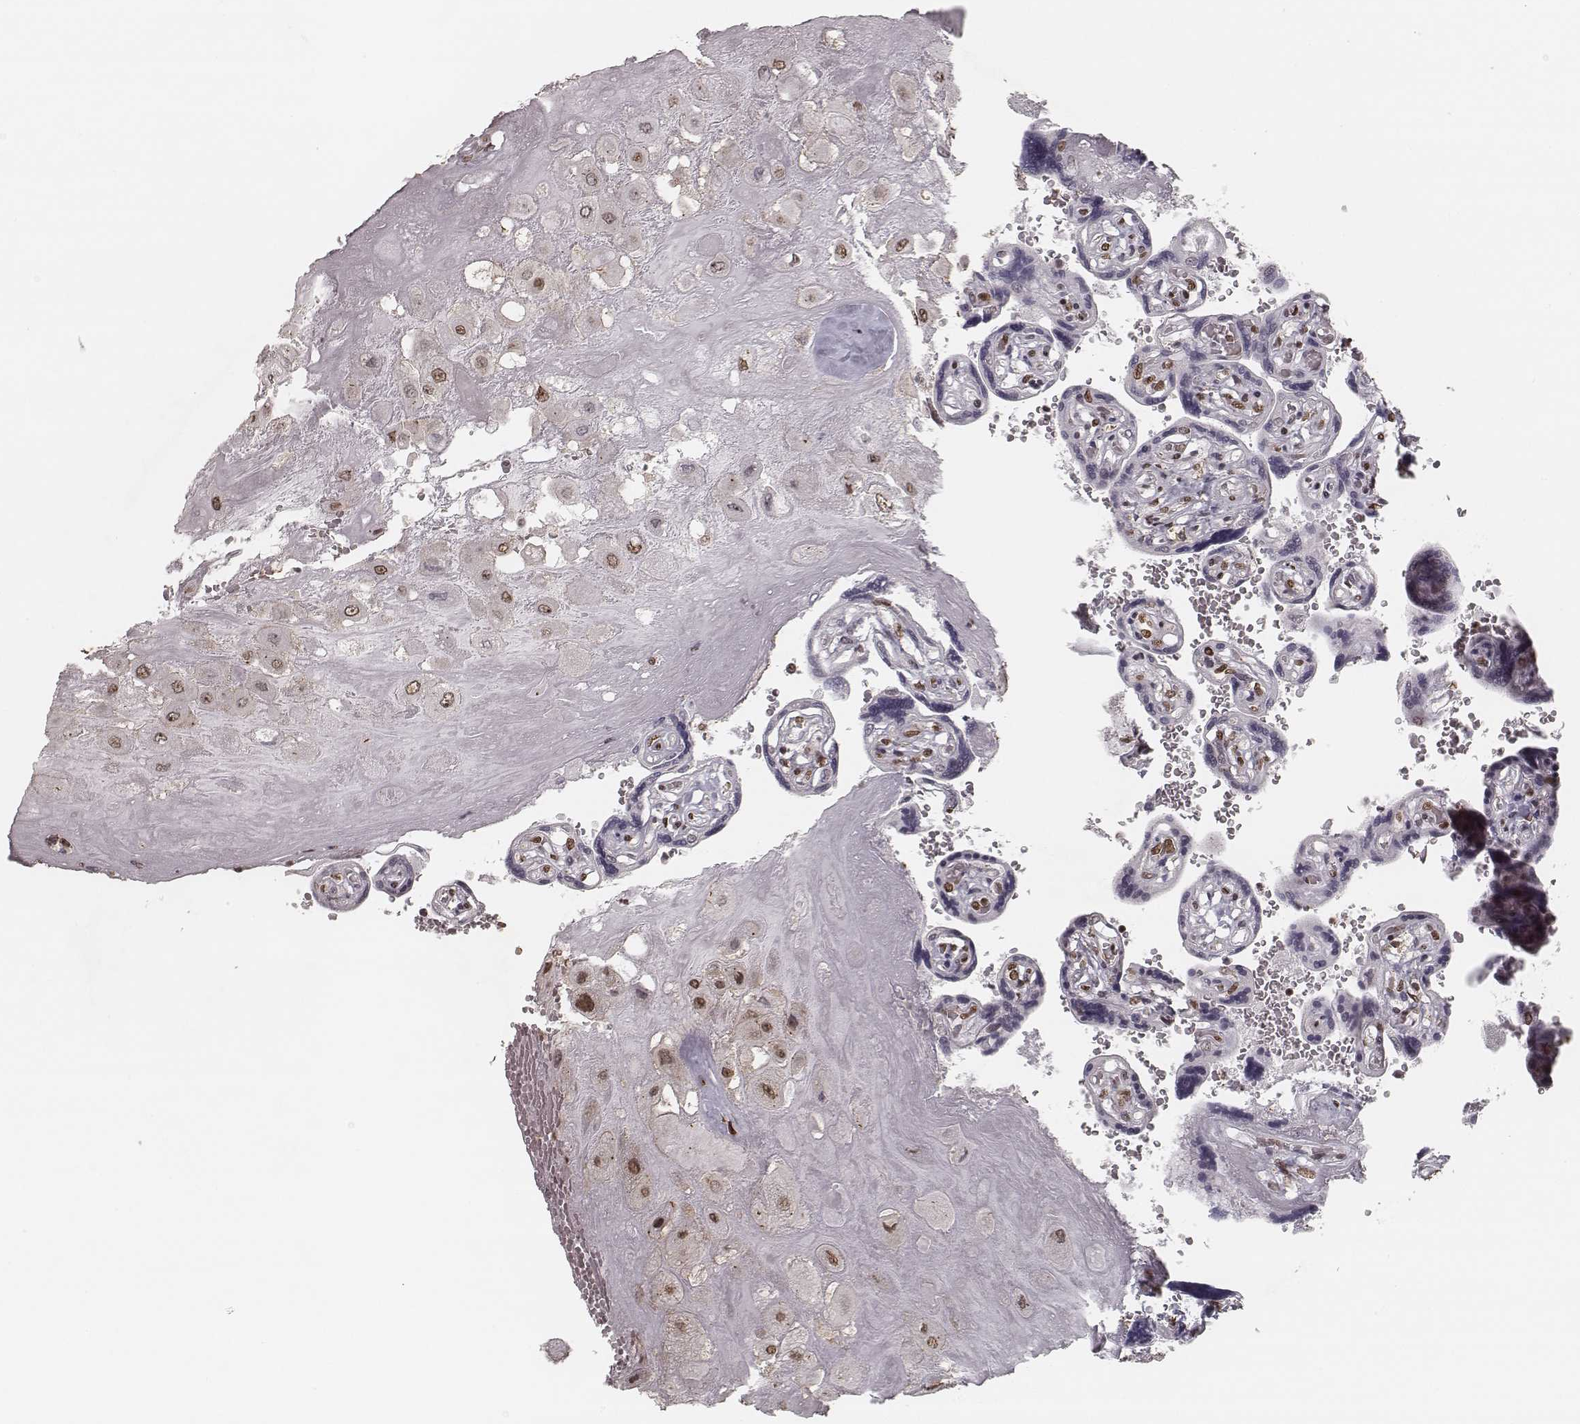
{"staining": {"intensity": "moderate", "quantity": ">75%", "location": "nuclear"}, "tissue": "placenta", "cell_type": "Decidual cells", "image_type": "normal", "snomed": [{"axis": "morphology", "description": "Normal tissue, NOS"}, {"axis": "topography", "description": "Placenta"}], "caption": "A brown stain highlights moderate nuclear positivity of a protein in decidual cells of normal human placenta.", "gene": "HMGA2", "patient": {"sex": "female", "age": 32}}